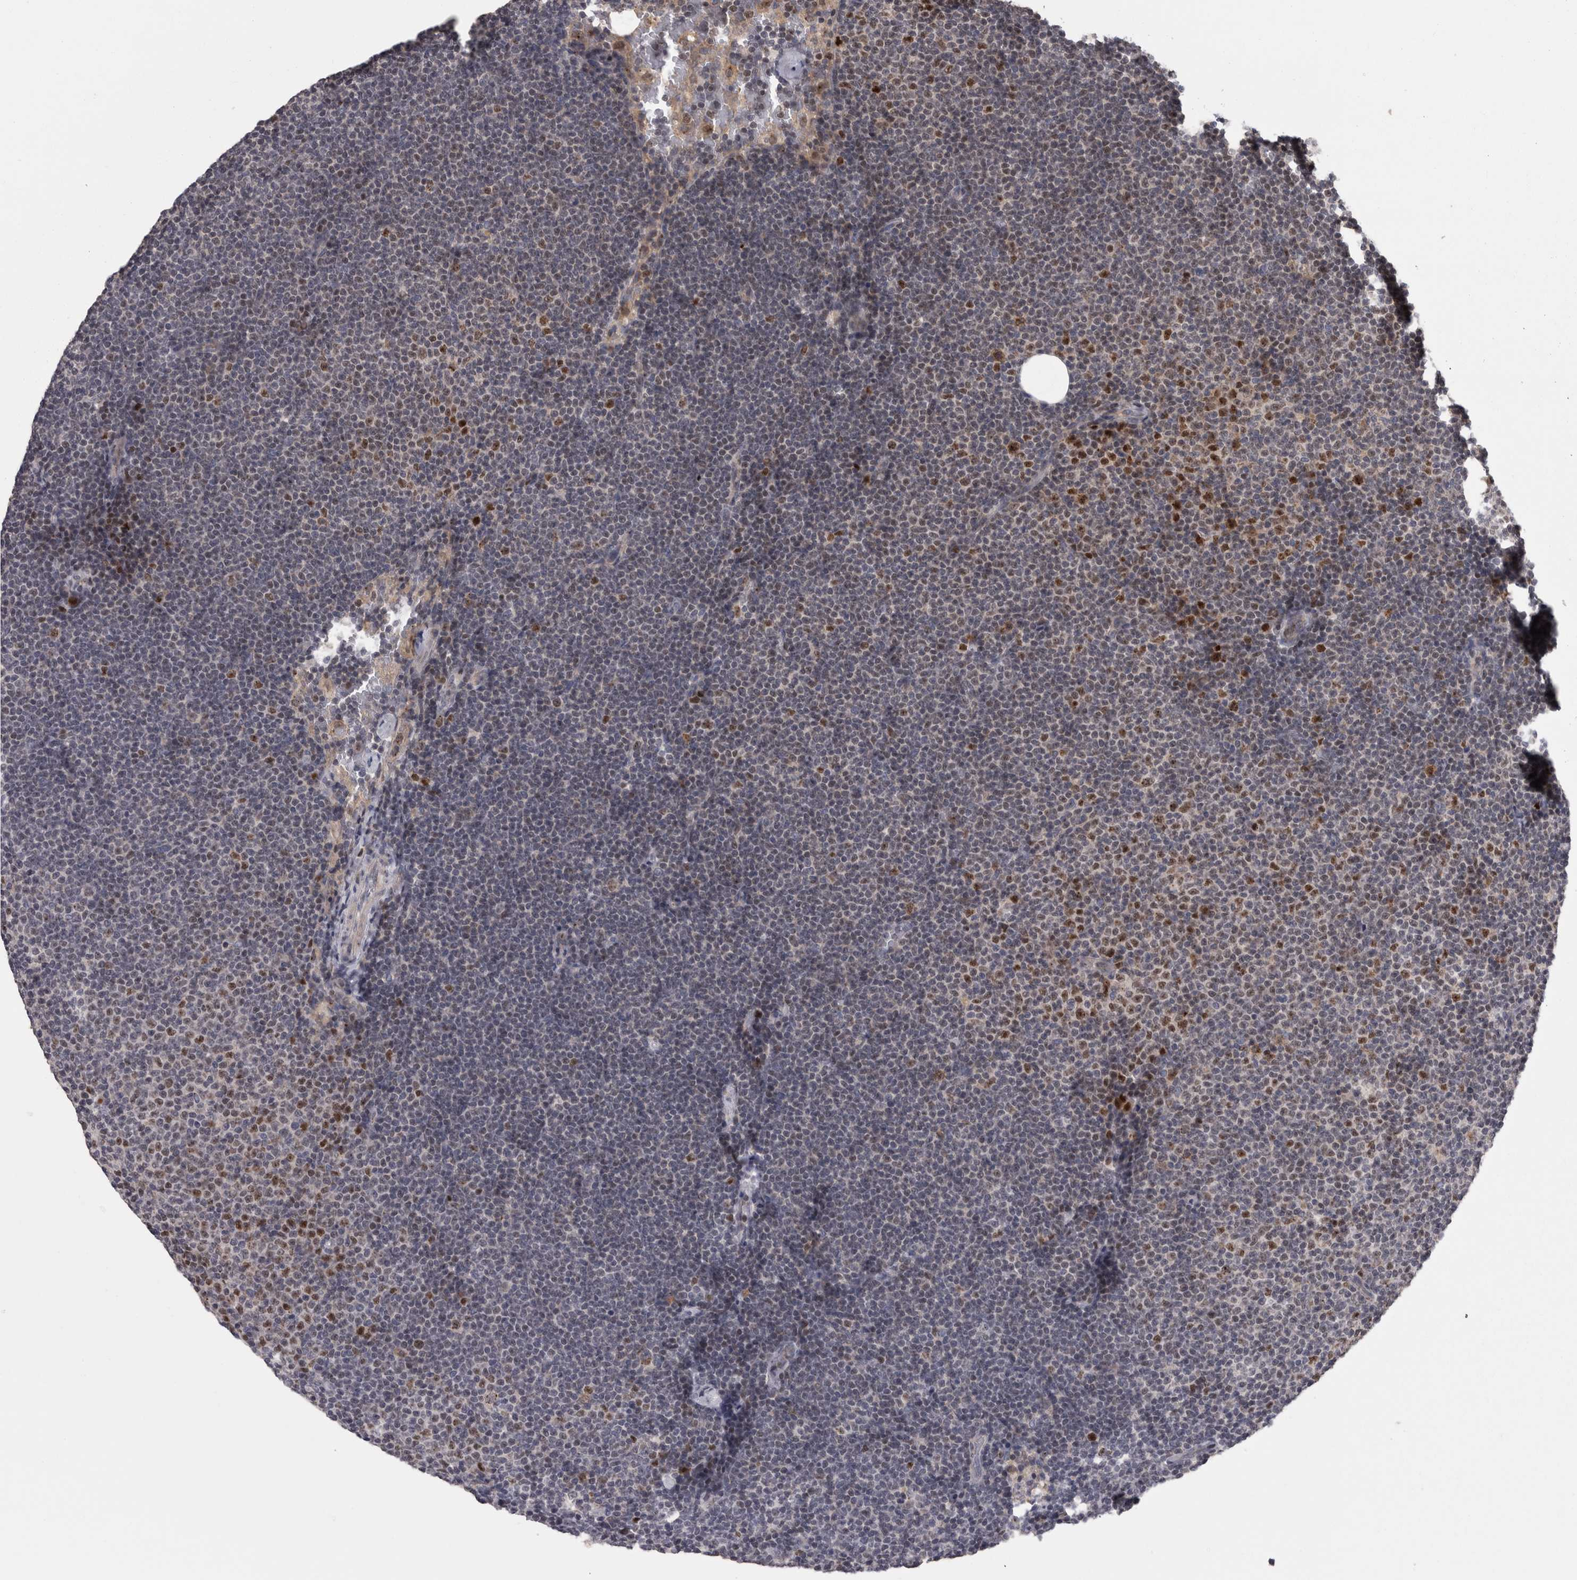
{"staining": {"intensity": "strong", "quantity": "<25%", "location": "nuclear"}, "tissue": "lymphoma", "cell_type": "Tumor cells", "image_type": "cancer", "snomed": [{"axis": "morphology", "description": "Malignant lymphoma, non-Hodgkin's type, Low grade"}, {"axis": "topography", "description": "Lymph node"}], "caption": "Immunohistochemistry (IHC) of low-grade malignant lymphoma, non-Hodgkin's type demonstrates medium levels of strong nuclear staining in about <25% of tumor cells.", "gene": "PCM1", "patient": {"sex": "female", "age": 53}}